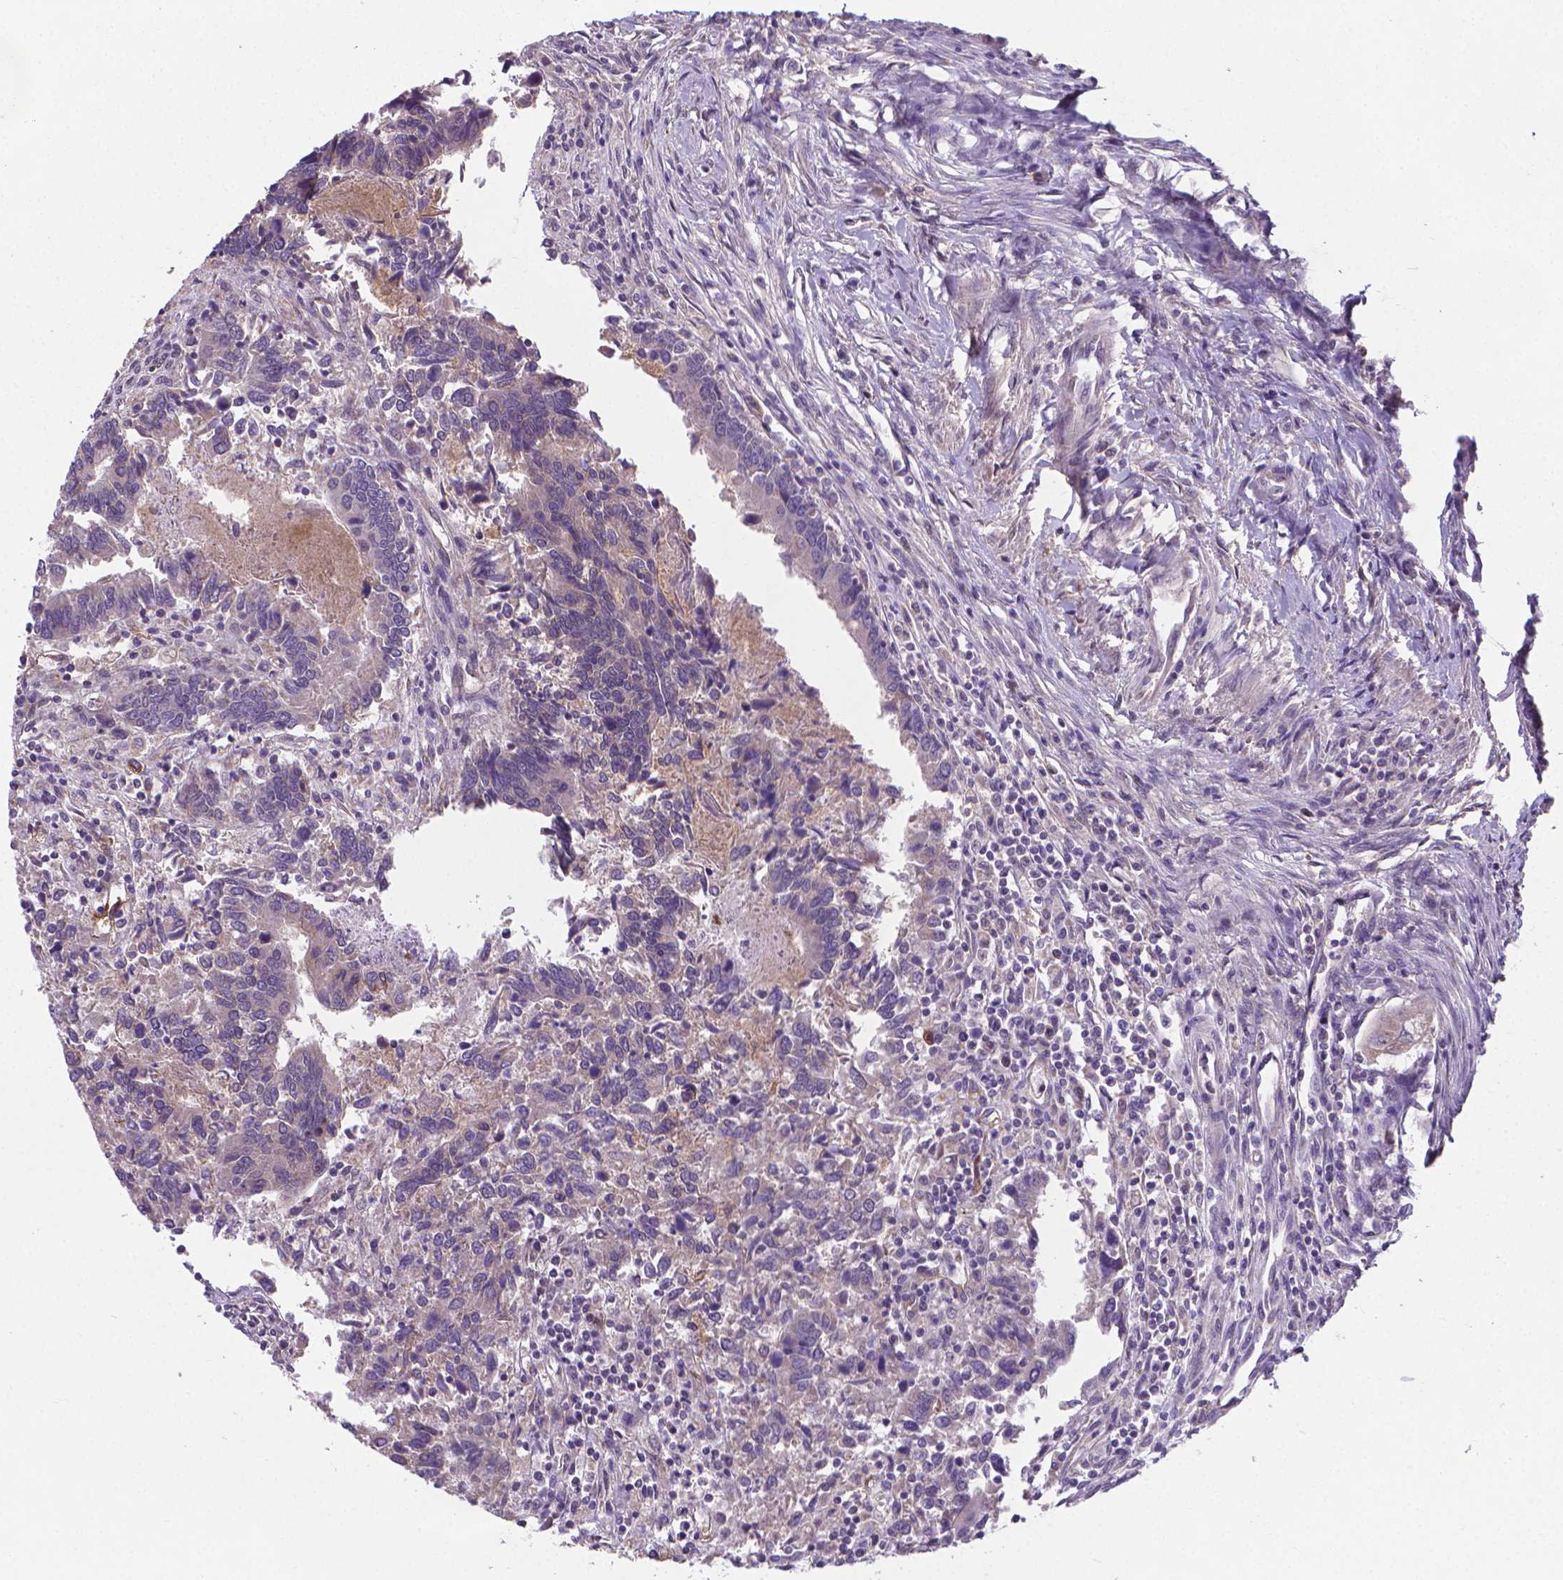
{"staining": {"intensity": "negative", "quantity": "none", "location": "none"}, "tissue": "colorectal cancer", "cell_type": "Tumor cells", "image_type": "cancer", "snomed": [{"axis": "morphology", "description": "Adenocarcinoma, NOS"}, {"axis": "topography", "description": "Colon"}], "caption": "Histopathology image shows no significant protein expression in tumor cells of colorectal cancer.", "gene": "GPR63", "patient": {"sex": "female", "age": 67}}